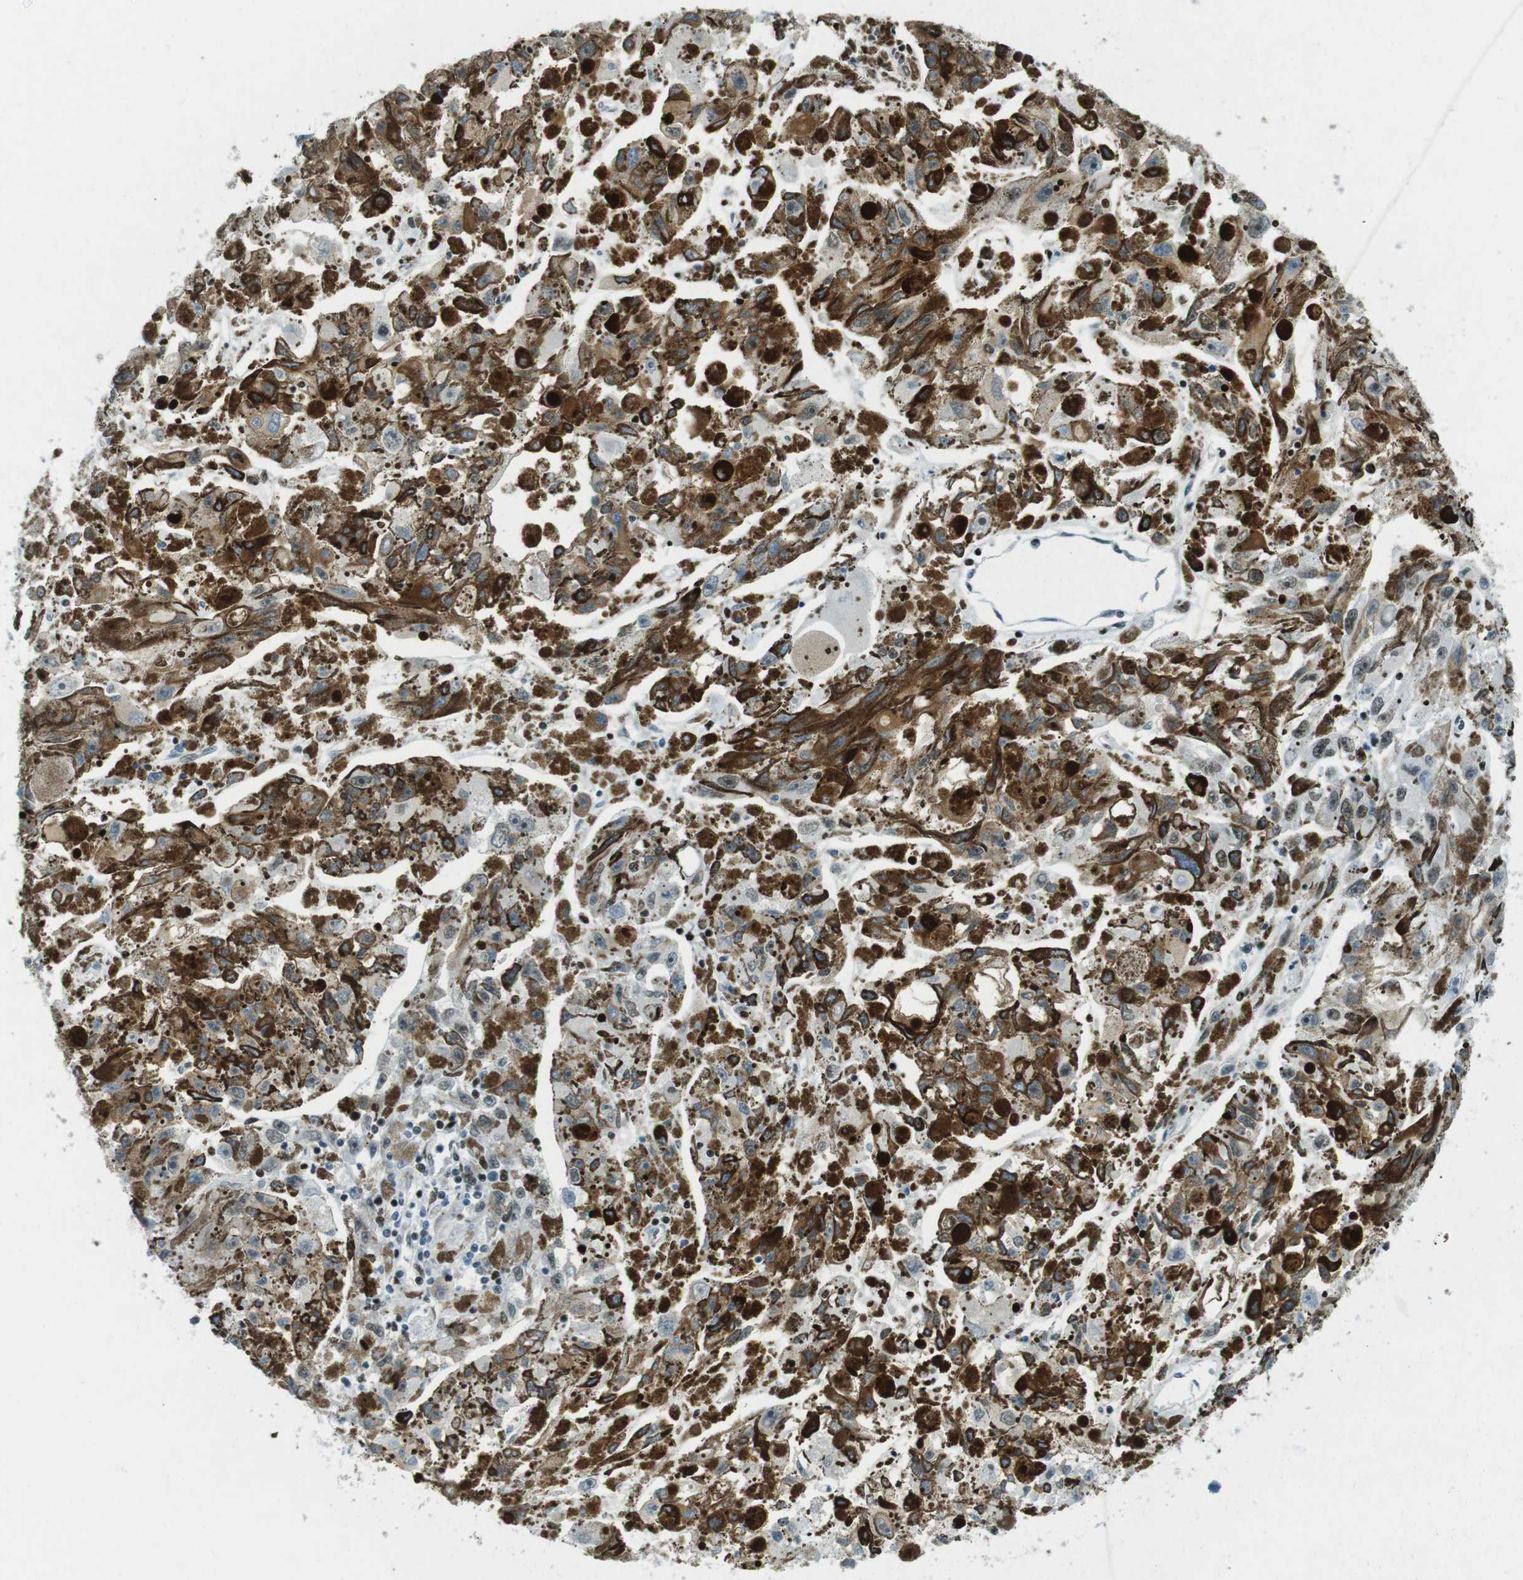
{"staining": {"intensity": "weak", "quantity": "25%-75%", "location": "nuclear"}, "tissue": "melanoma", "cell_type": "Tumor cells", "image_type": "cancer", "snomed": [{"axis": "morphology", "description": "Malignant melanoma, NOS"}, {"axis": "topography", "description": "Skin"}], "caption": "Approximately 25%-75% of tumor cells in melanoma show weak nuclear protein positivity as visualized by brown immunohistochemical staining.", "gene": "ARID1A", "patient": {"sex": "female", "age": 104}}